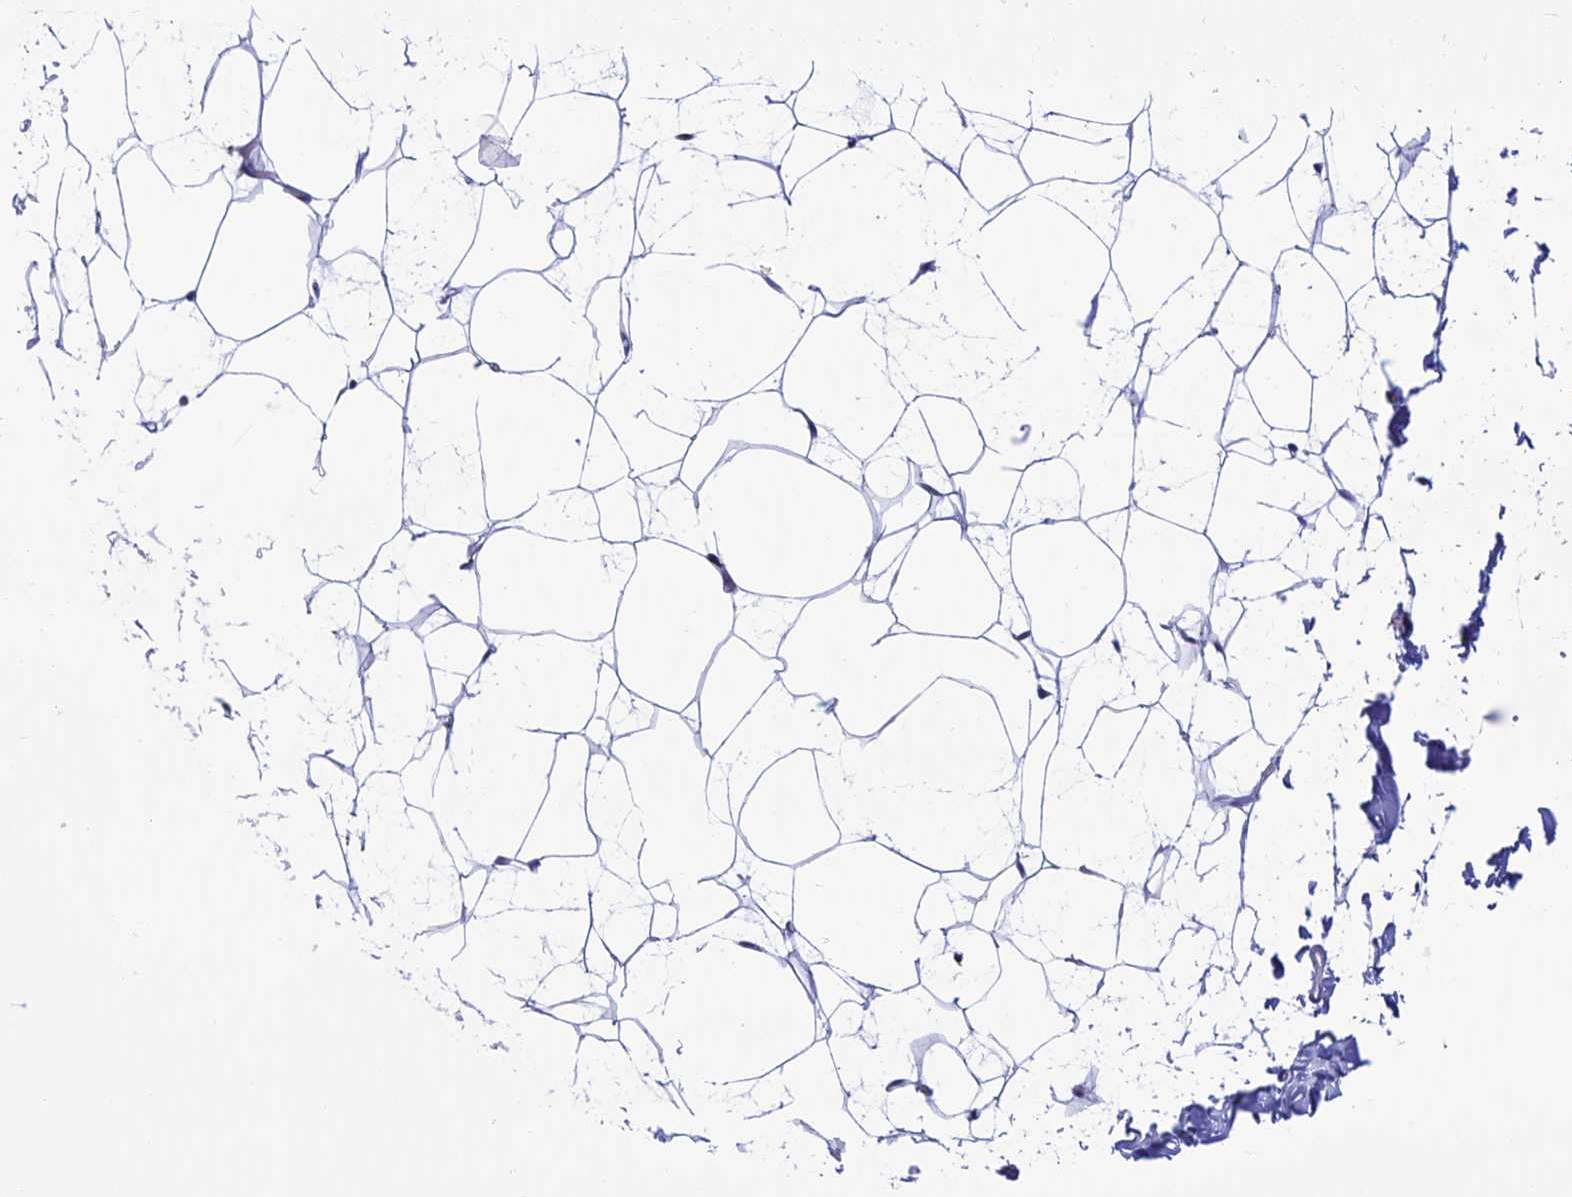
{"staining": {"intensity": "negative", "quantity": "none", "location": "none"}, "tissue": "adipose tissue", "cell_type": "Adipocytes", "image_type": "normal", "snomed": [{"axis": "morphology", "description": "Normal tissue, NOS"}, {"axis": "topography", "description": "Breast"}], "caption": "An image of adipose tissue stained for a protein demonstrates no brown staining in adipocytes.", "gene": "ZNG1A", "patient": {"sex": "female", "age": 23}}